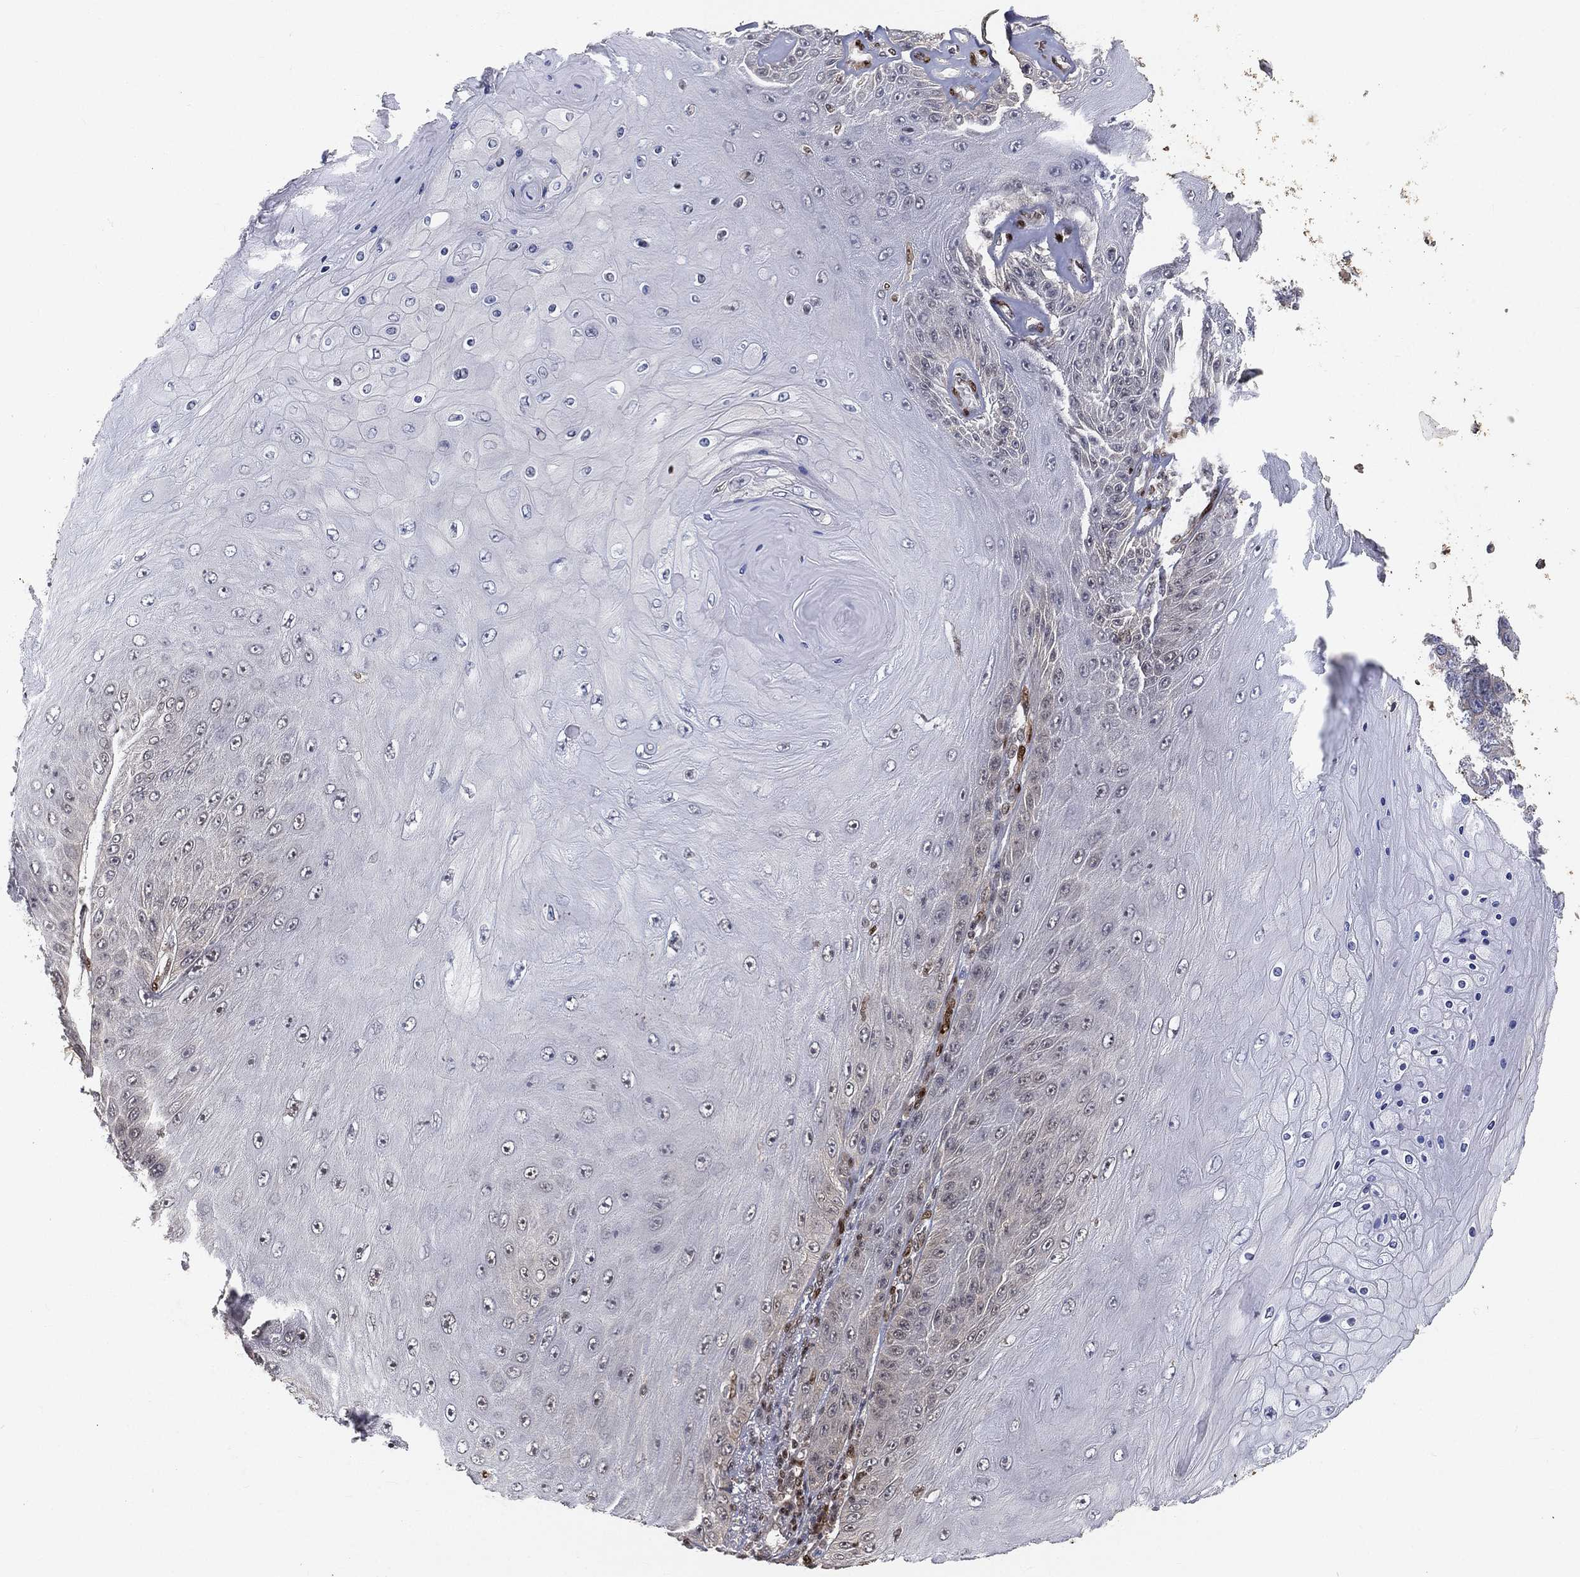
{"staining": {"intensity": "negative", "quantity": "none", "location": "none"}, "tissue": "skin cancer", "cell_type": "Tumor cells", "image_type": "cancer", "snomed": [{"axis": "morphology", "description": "Squamous cell carcinoma, NOS"}, {"axis": "topography", "description": "Skin"}], "caption": "A high-resolution image shows immunohistochemistry staining of skin squamous cell carcinoma, which shows no significant positivity in tumor cells.", "gene": "CRTC3", "patient": {"sex": "male", "age": 62}}